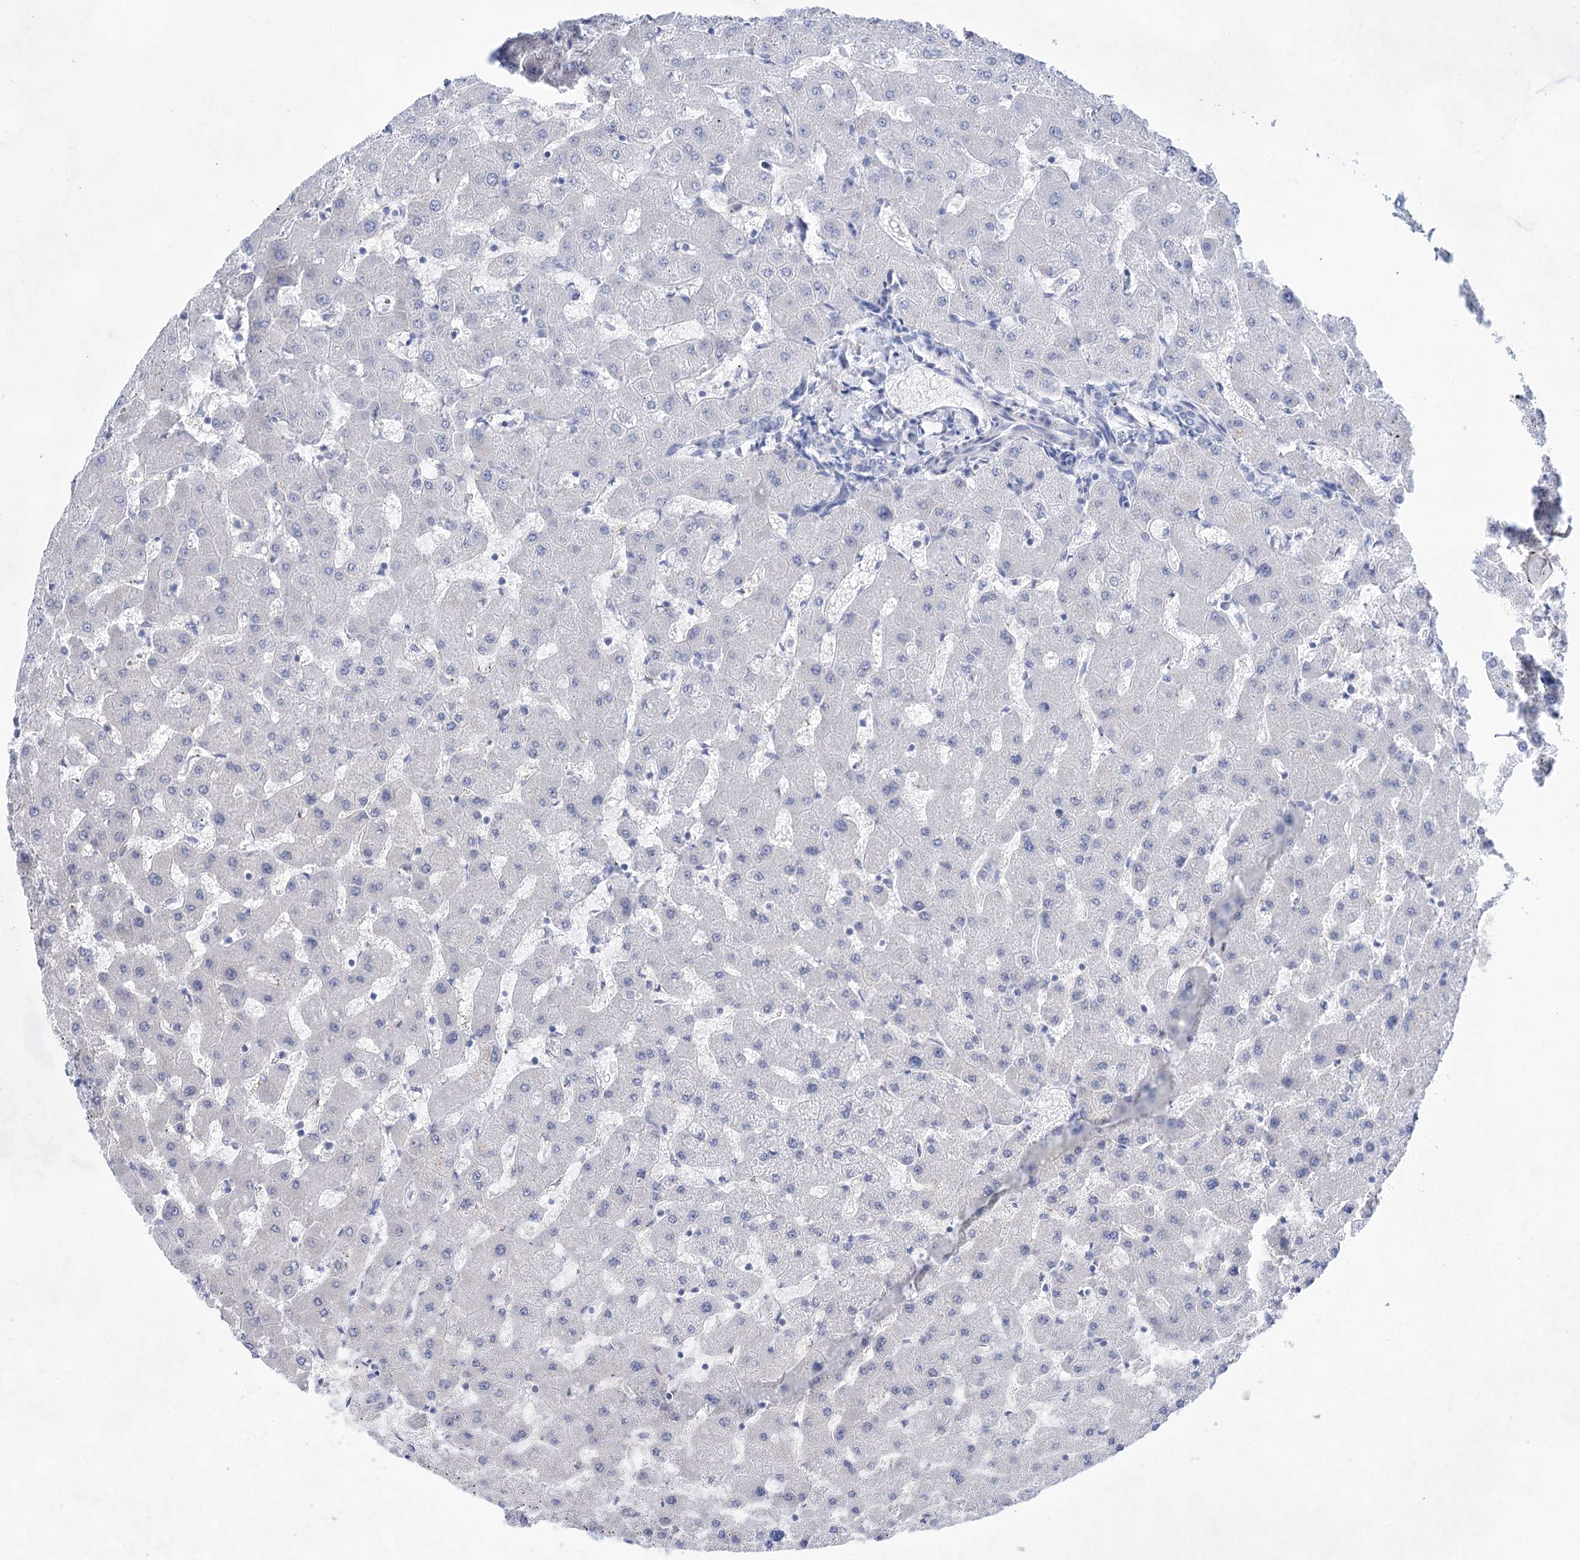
{"staining": {"intensity": "negative", "quantity": "none", "location": "none"}, "tissue": "liver", "cell_type": "Cholangiocytes", "image_type": "normal", "snomed": [{"axis": "morphology", "description": "Normal tissue, NOS"}, {"axis": "topography", "description": "Liver"}], "caption": "Cholangiocytes show no significant expression in unremarkable liver.", "gene": "LALBA", "patient": {"sex": "female", "age": 63}}